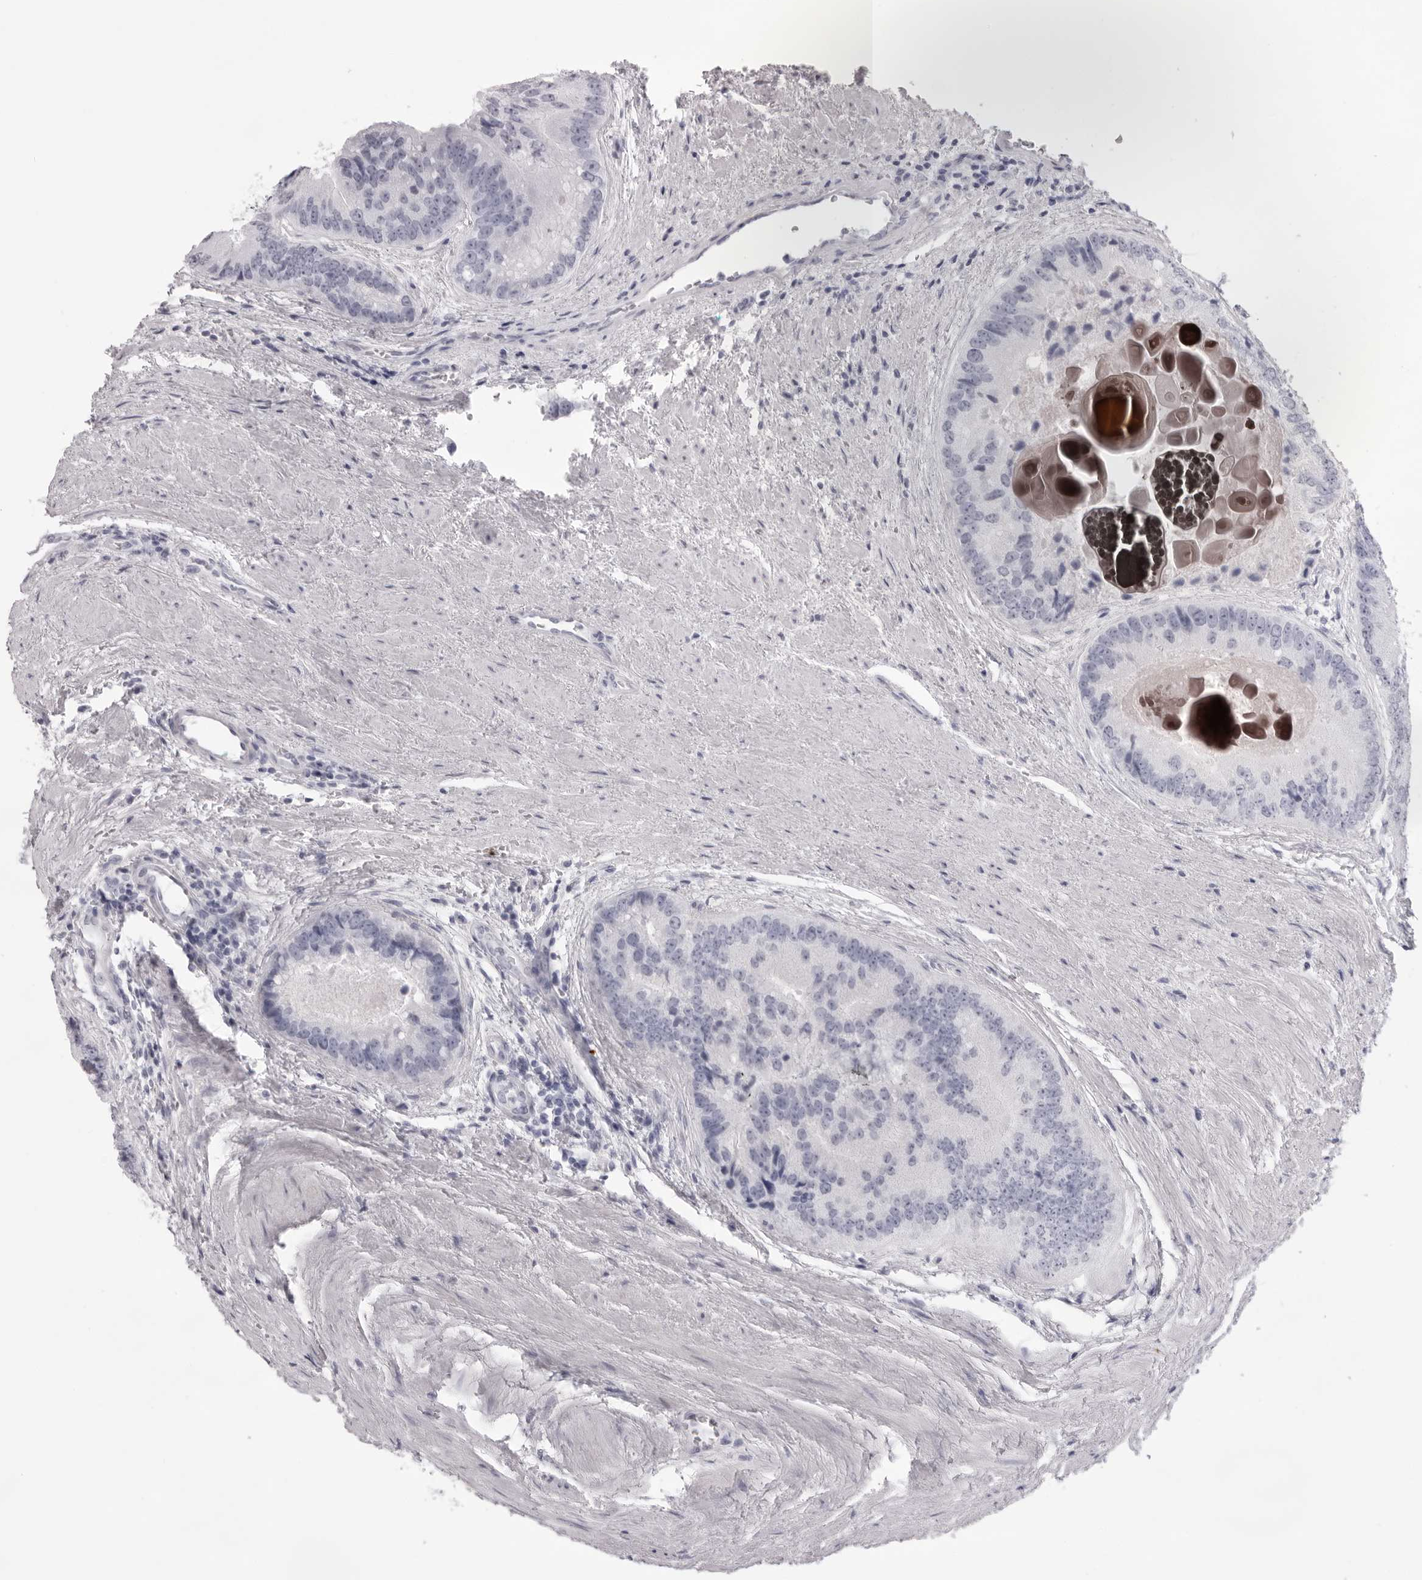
{"staining": {"intensity": "negative", "quantity": "none", "location": "none"}, "tissue": "prostate cancer", "cell_type": "Tumor cells", "image_type": "cancer", "snomed": [{"axis": "morphology", "description": "Adenocarcinoma, High grade"}, {"axis": "topography", "description": "Prostate"}], "caption": "Immunohistochemistry (IHC) of human high-grade adenocarcinoma (prostate) shows no expression in tumor cells. The staining was performed using DAB to visualize the protein expression in brown, while the nuclei were stained in blue with hematoxylin (Magnification: 20x).", "gene": "SPTA1", "patient": {"sex": "male", "age": 70}}